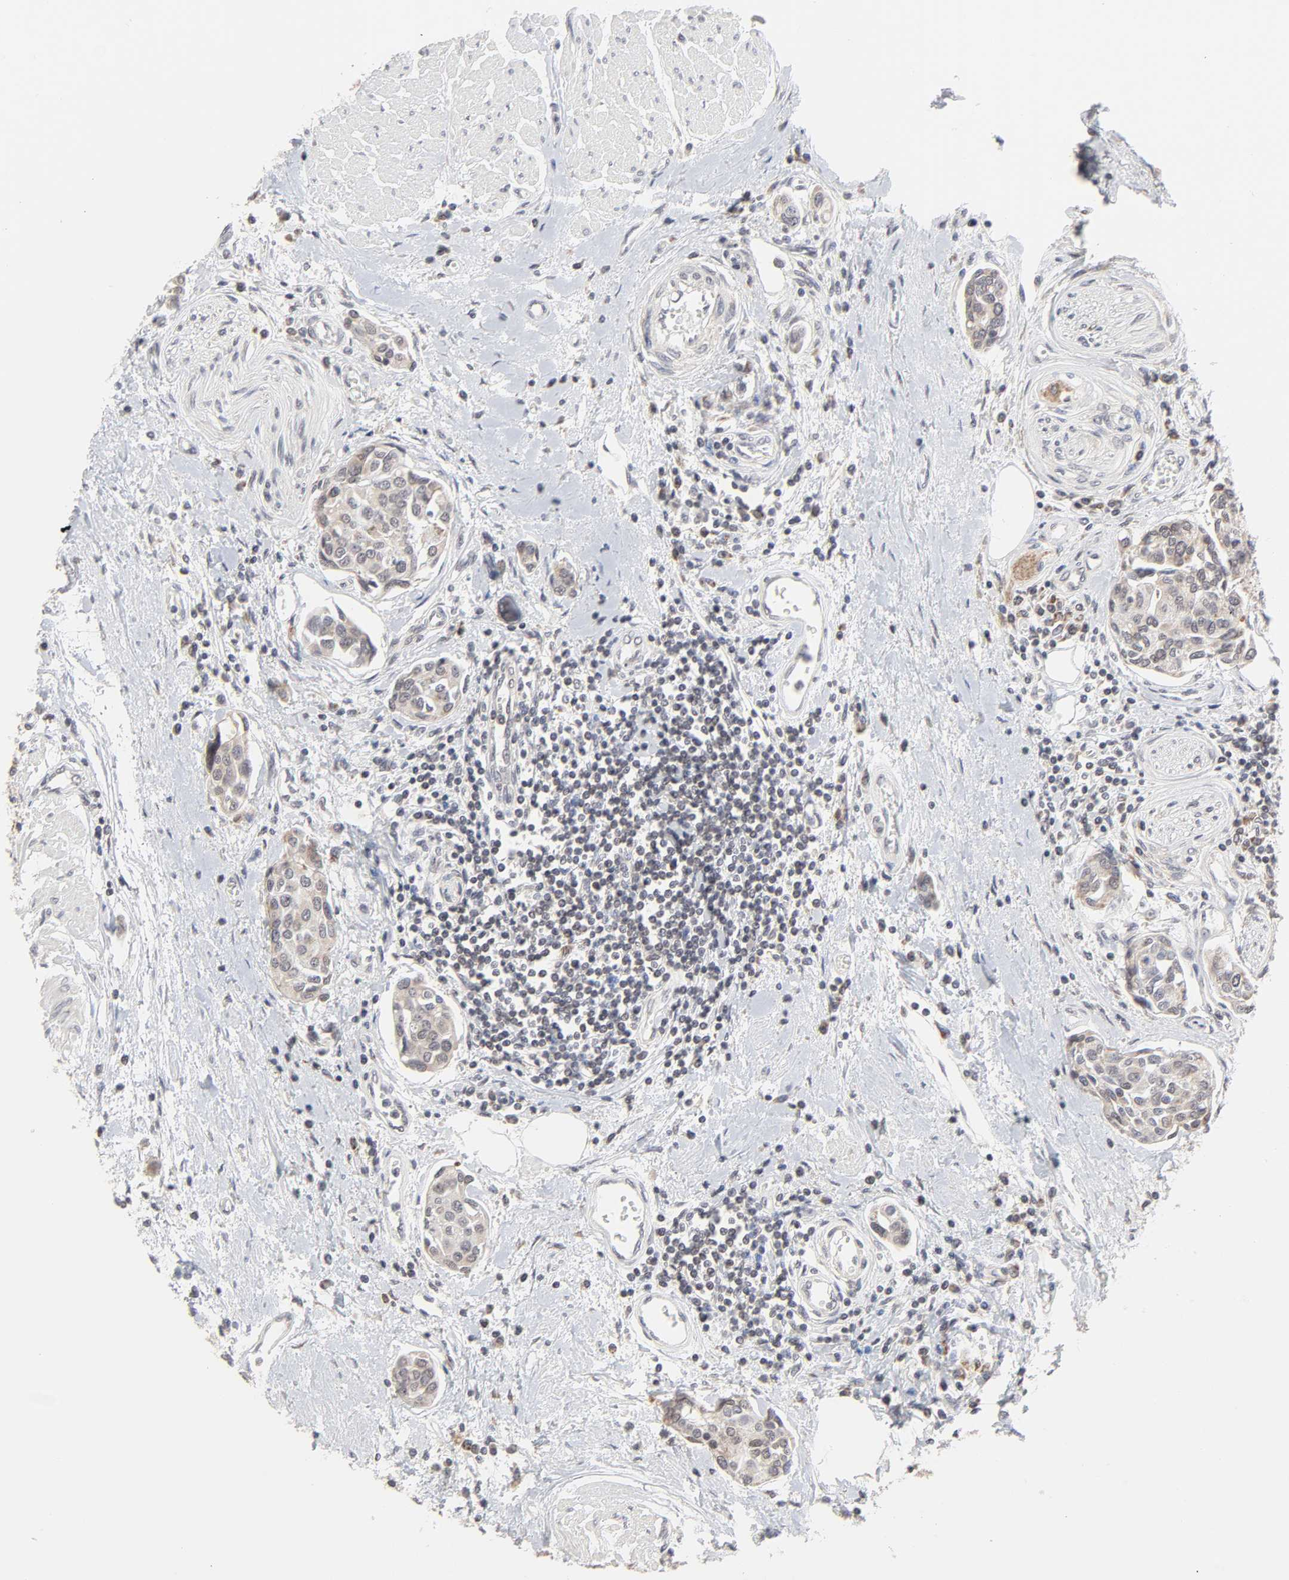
{"staining": {"intensity": "moderate", "quantity": "25%-75%", "location": "cytoplasmic/membranous"}, "tissue": "urothelial cancer", "cell_type": "Tumor cells", "image_type": "cancer", "snomed": [{"axis": "morphology", "description": "Urothelial carcinoma, High grade"}, {"axis": "topography", "description": "Urinary bladder"}], "caption": "DAB immunohistochemical staining of human high-grade urothelial carcinoma exhibits moderate cytoplasmic/membranous protein staining in about 25%-75% of tumor cells. (DAB (3,3'-diaminobenzidine) IHC, brown staining for protein, blue staining for nuclei).", "gene": "AUH", "patient": {"sex": "male", "age": 78}}